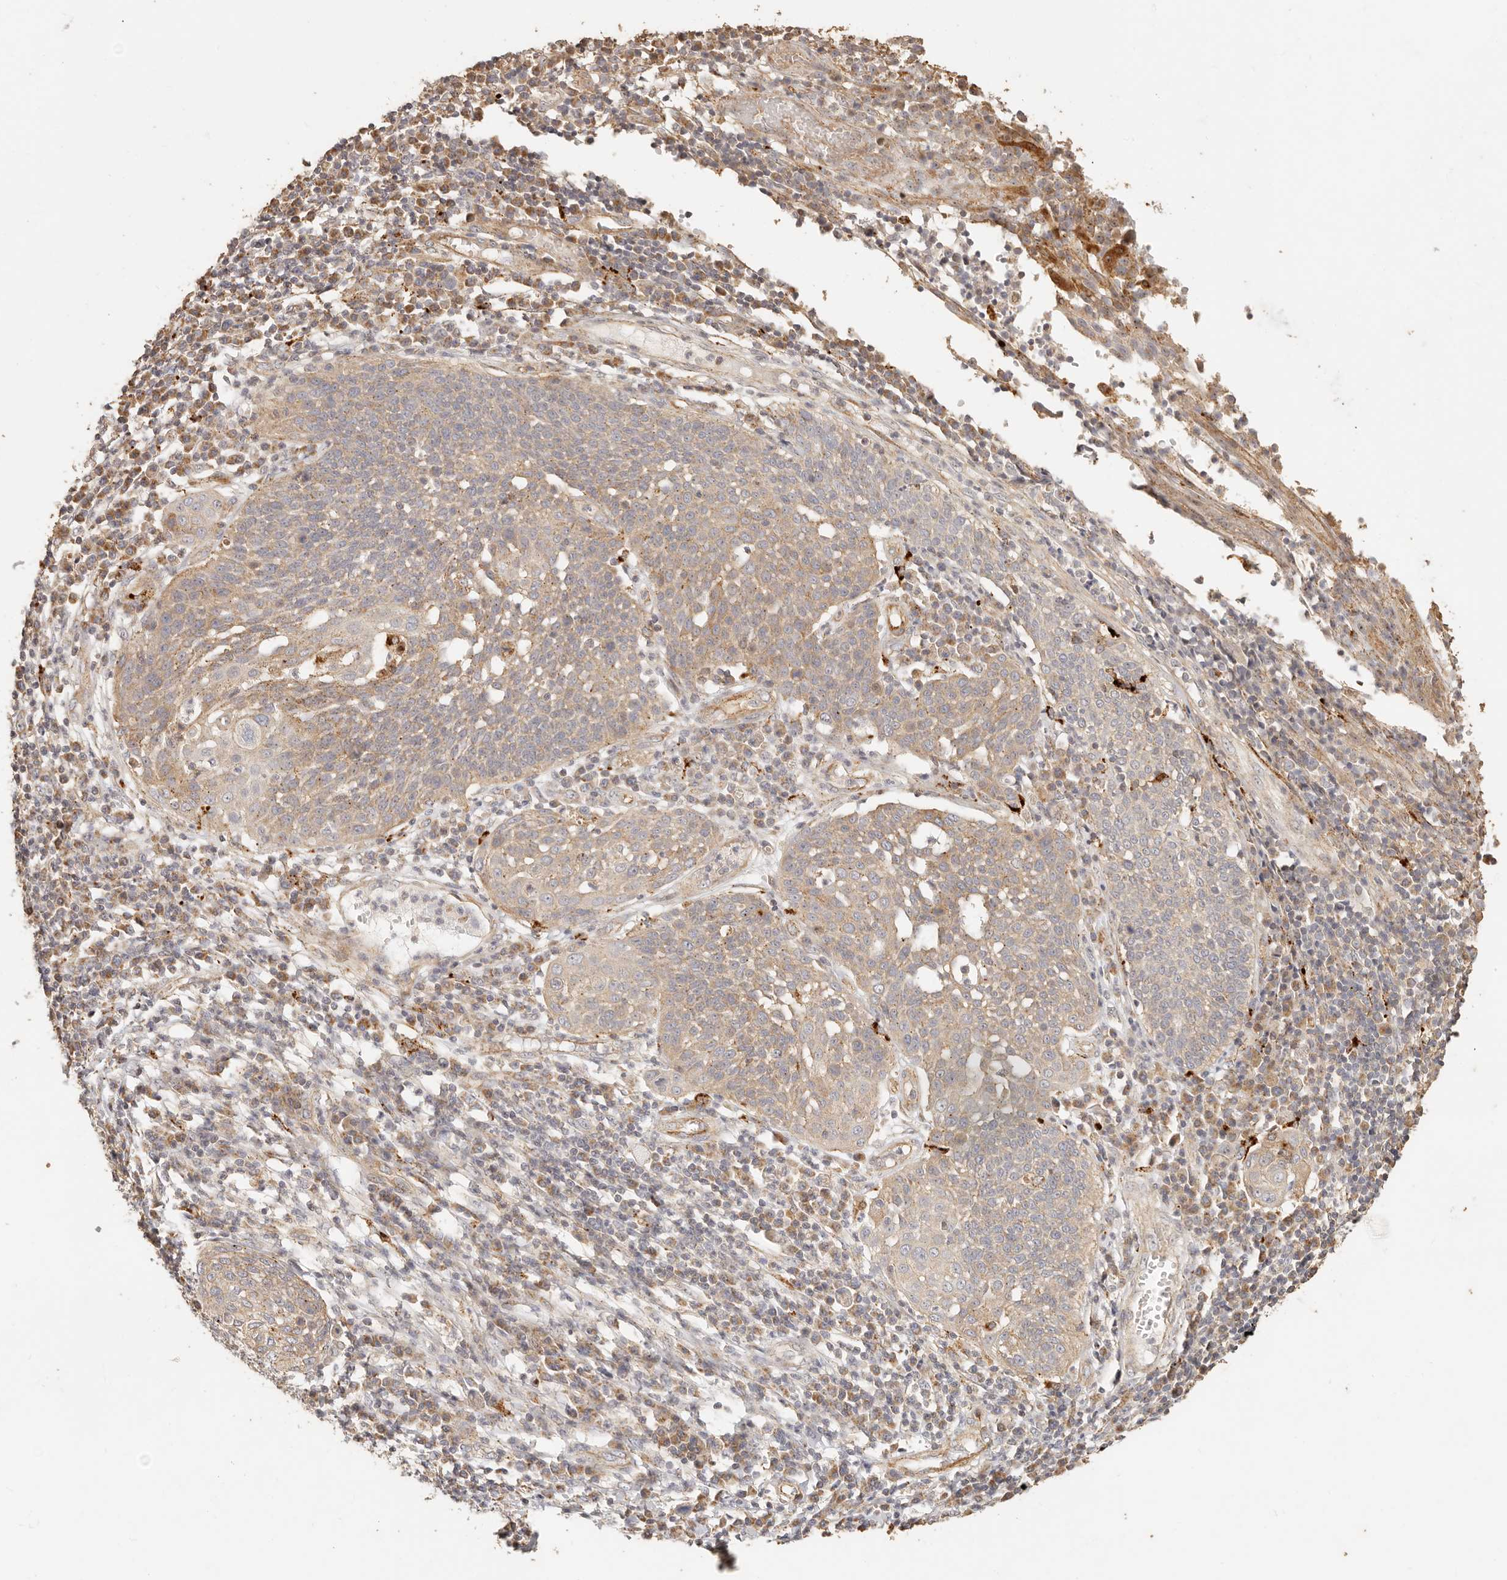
{"staining": {"intensity": "weak", "quantity": ">75%", "location": "cytoplasmic/membranous"}, "tissue": "cervical cancer", "cell_type": "Tumor cells", "image_type": "cancer", "snomed": [{"axis": "morphology", "description": "Squamous cell carcinoma, NOS"}, {"axis": "topography", "description": "Cervix"}], "caption": "Immunohistochemical staining of cervical cancer exhibits low levels of weak cytoplasmic/membranous protein positivity in approximately >75% of tumor cells.", "gene": "PTPN22", "patient": {"sex": "female", "age": 34}}